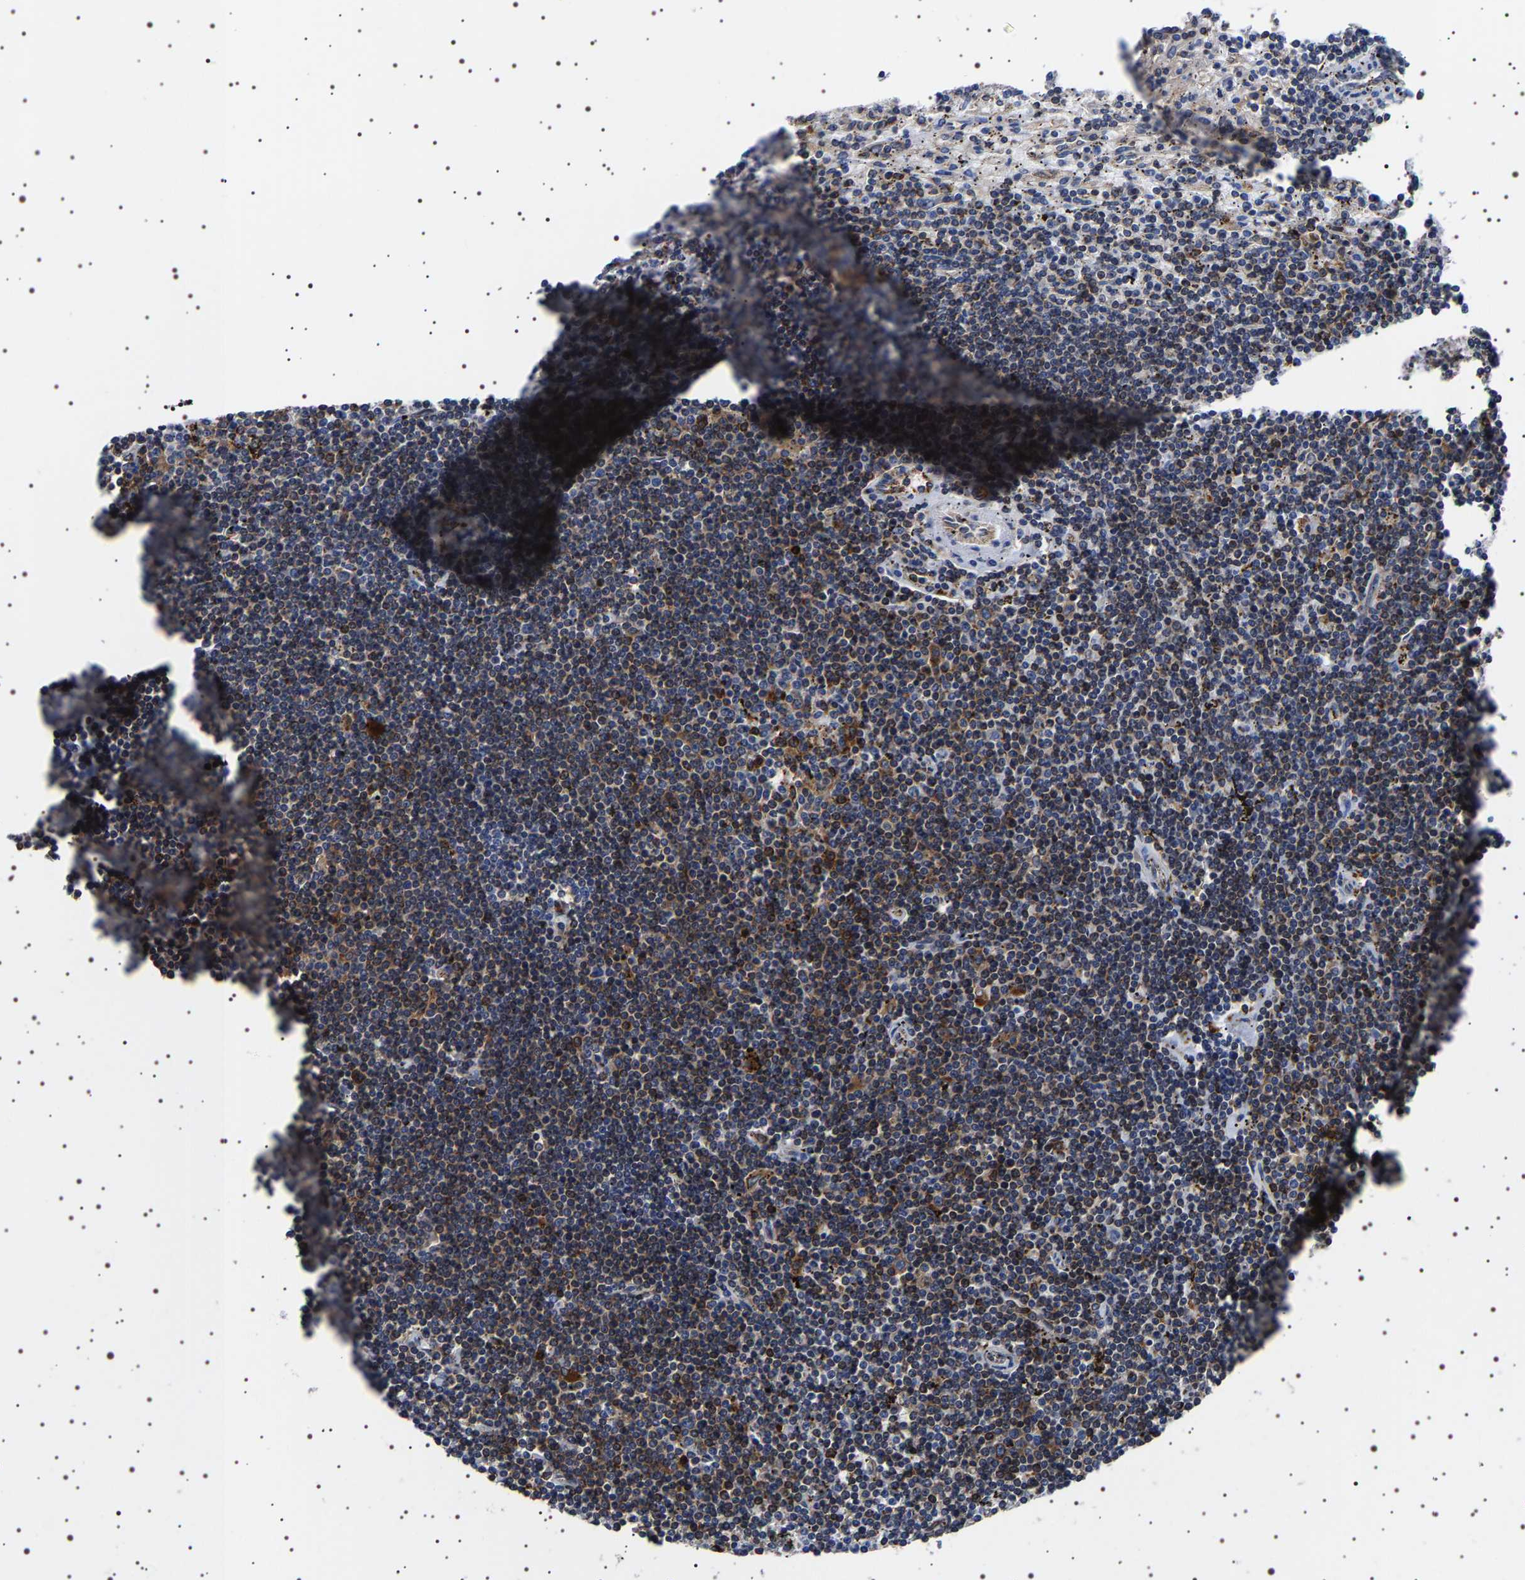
{"staining": {"intensity": "strong", "quantity": ">75%", "location": "cytoplasmic/membranous"}, "tissue": "lymphoma", "cell_type": "Tumor cells", "image_type": "cancer", "snomed": [{"axis": "morphology", "description": "Malignant lymphoma, non-Hodgkin's type, Low grade"}, {"axis": "topography", "description": "Spleen"}], "caption": "Lymphoma stained for a protein displays strong cytoplasmic/membranous positivity in tumor cells.", "gene": "DARS1", "patient": {"sex": "male", "age": 76}}